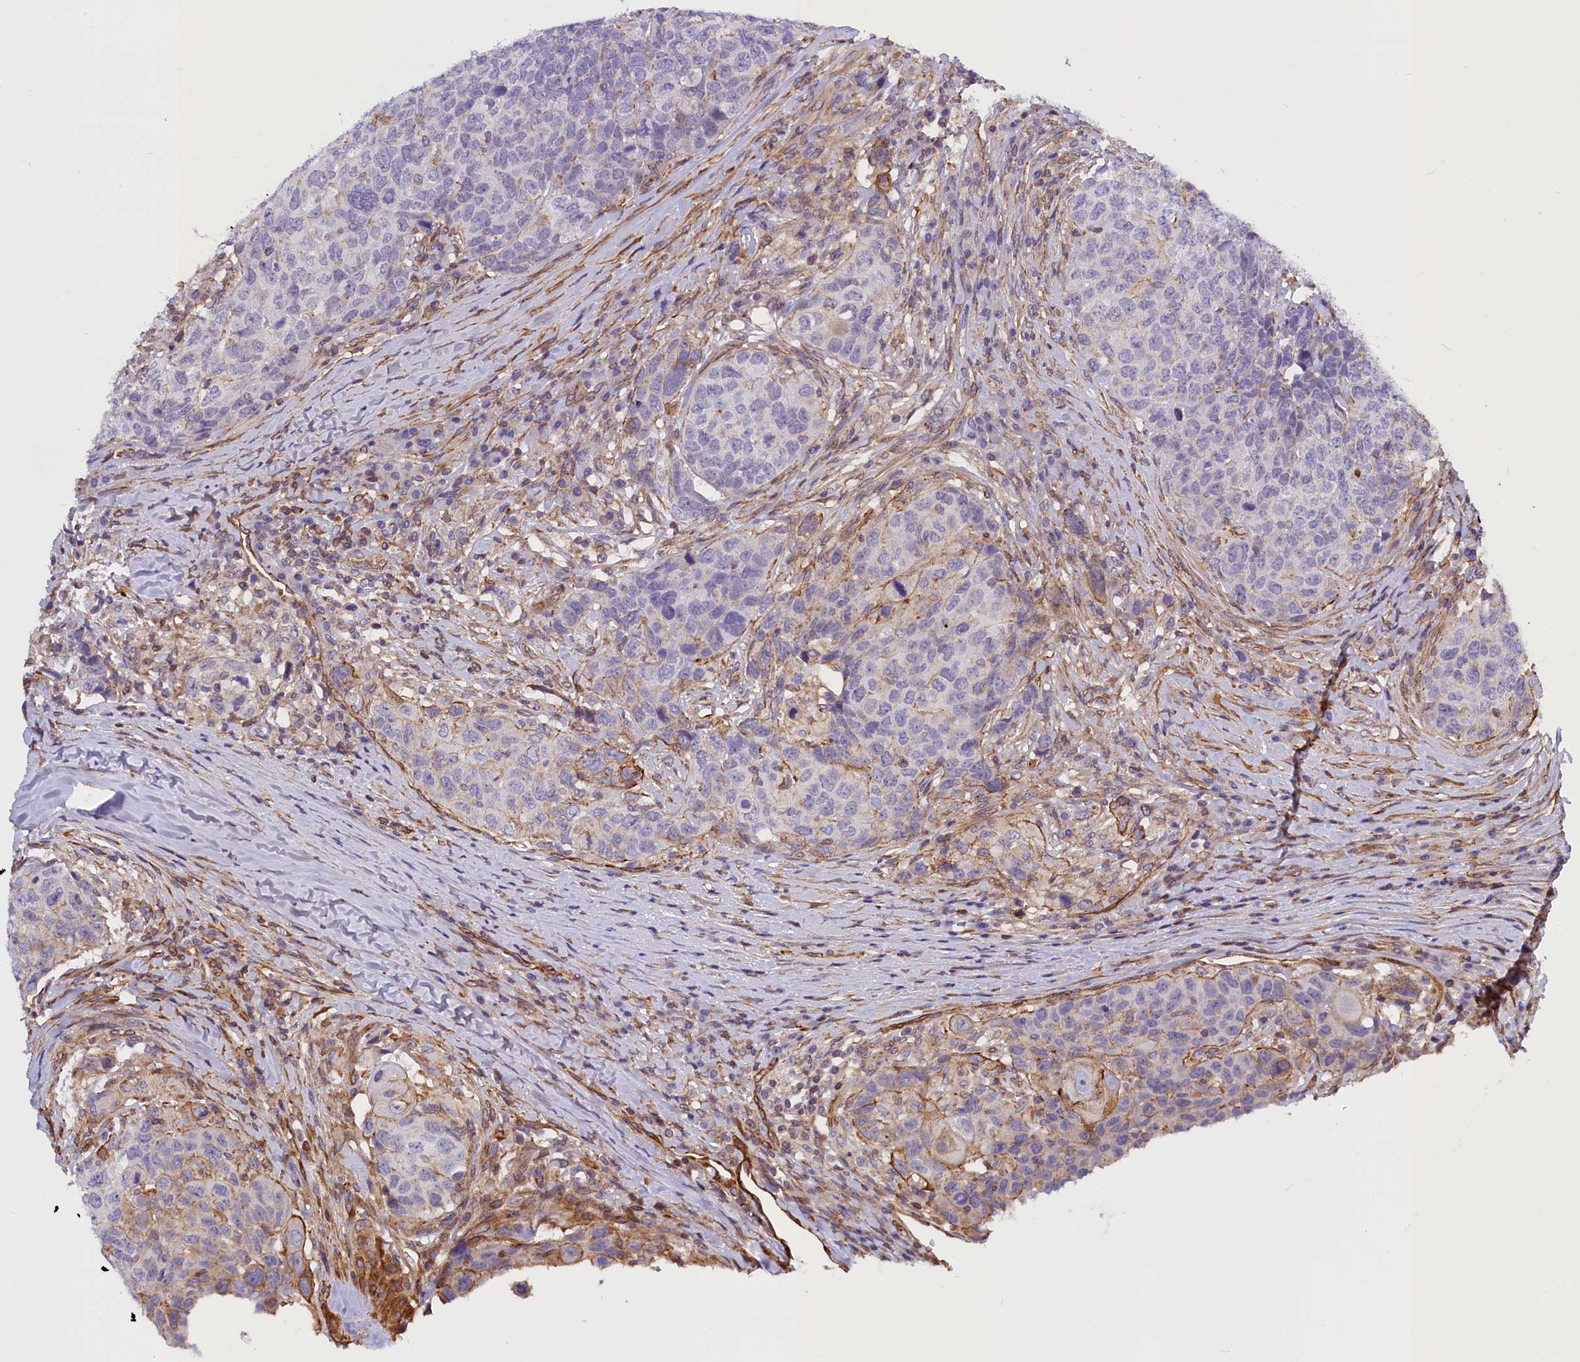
{"staining": {"intensity": "negative", "quantity": "none", "location": "none"}, "tissue": "head and neck cancer", "cell_type": "Tumor cells", "image_type": "cancer", "snomed": [{"axis": "morphology", "description": "Squamous cell carcinoma, NOS"}, {"axis": "topography", "description": "Head-Neck"}], "caption": "Immunohistochemistry histopathology image of head and neck cancer (squamous cell carcinoma) stained for a protein (brown), which displays no expression in tumor cells.", "gene": "MED20", "patient": {"sex": "male", "age": 66}}